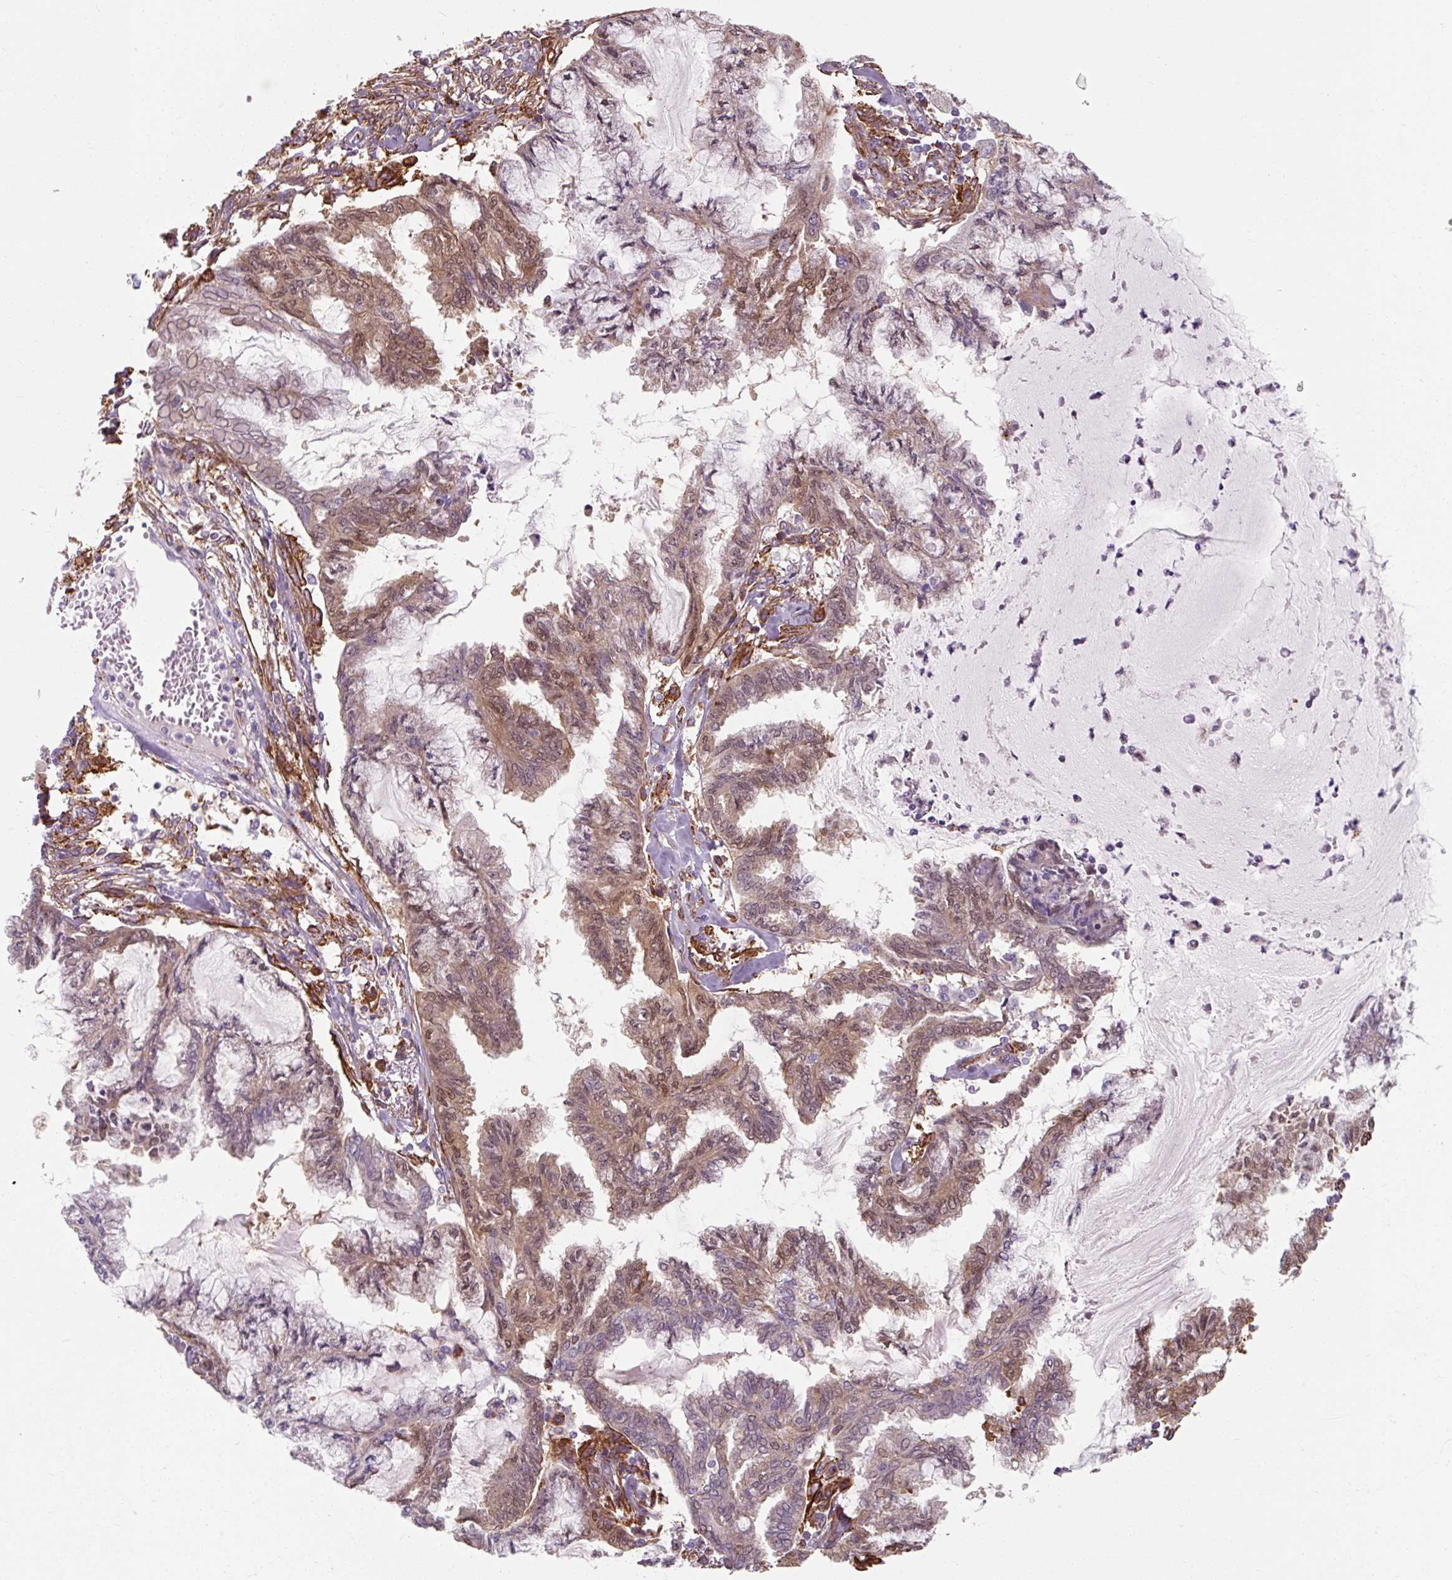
{"staining": {"intensity": "weak", "quantity": "25%-75%", "location": "nuclear"}, "tissue": "endometrial cancer", "cell_type": "Tumor cells", "image_type": "cancer", "snomed": [{"axis": "morphology", "description": "Adenocarcinoma, NOS"}, {"axis": "topography", "description": "Endometrium"}], "caption": "Immunohistochemical staining of endometrial cancer shows low levels of weak nuclear staining in about 25%-75% of tumor cells.", "gene": "MRPS5", "patient": {"sex": "female", "age": 86}}